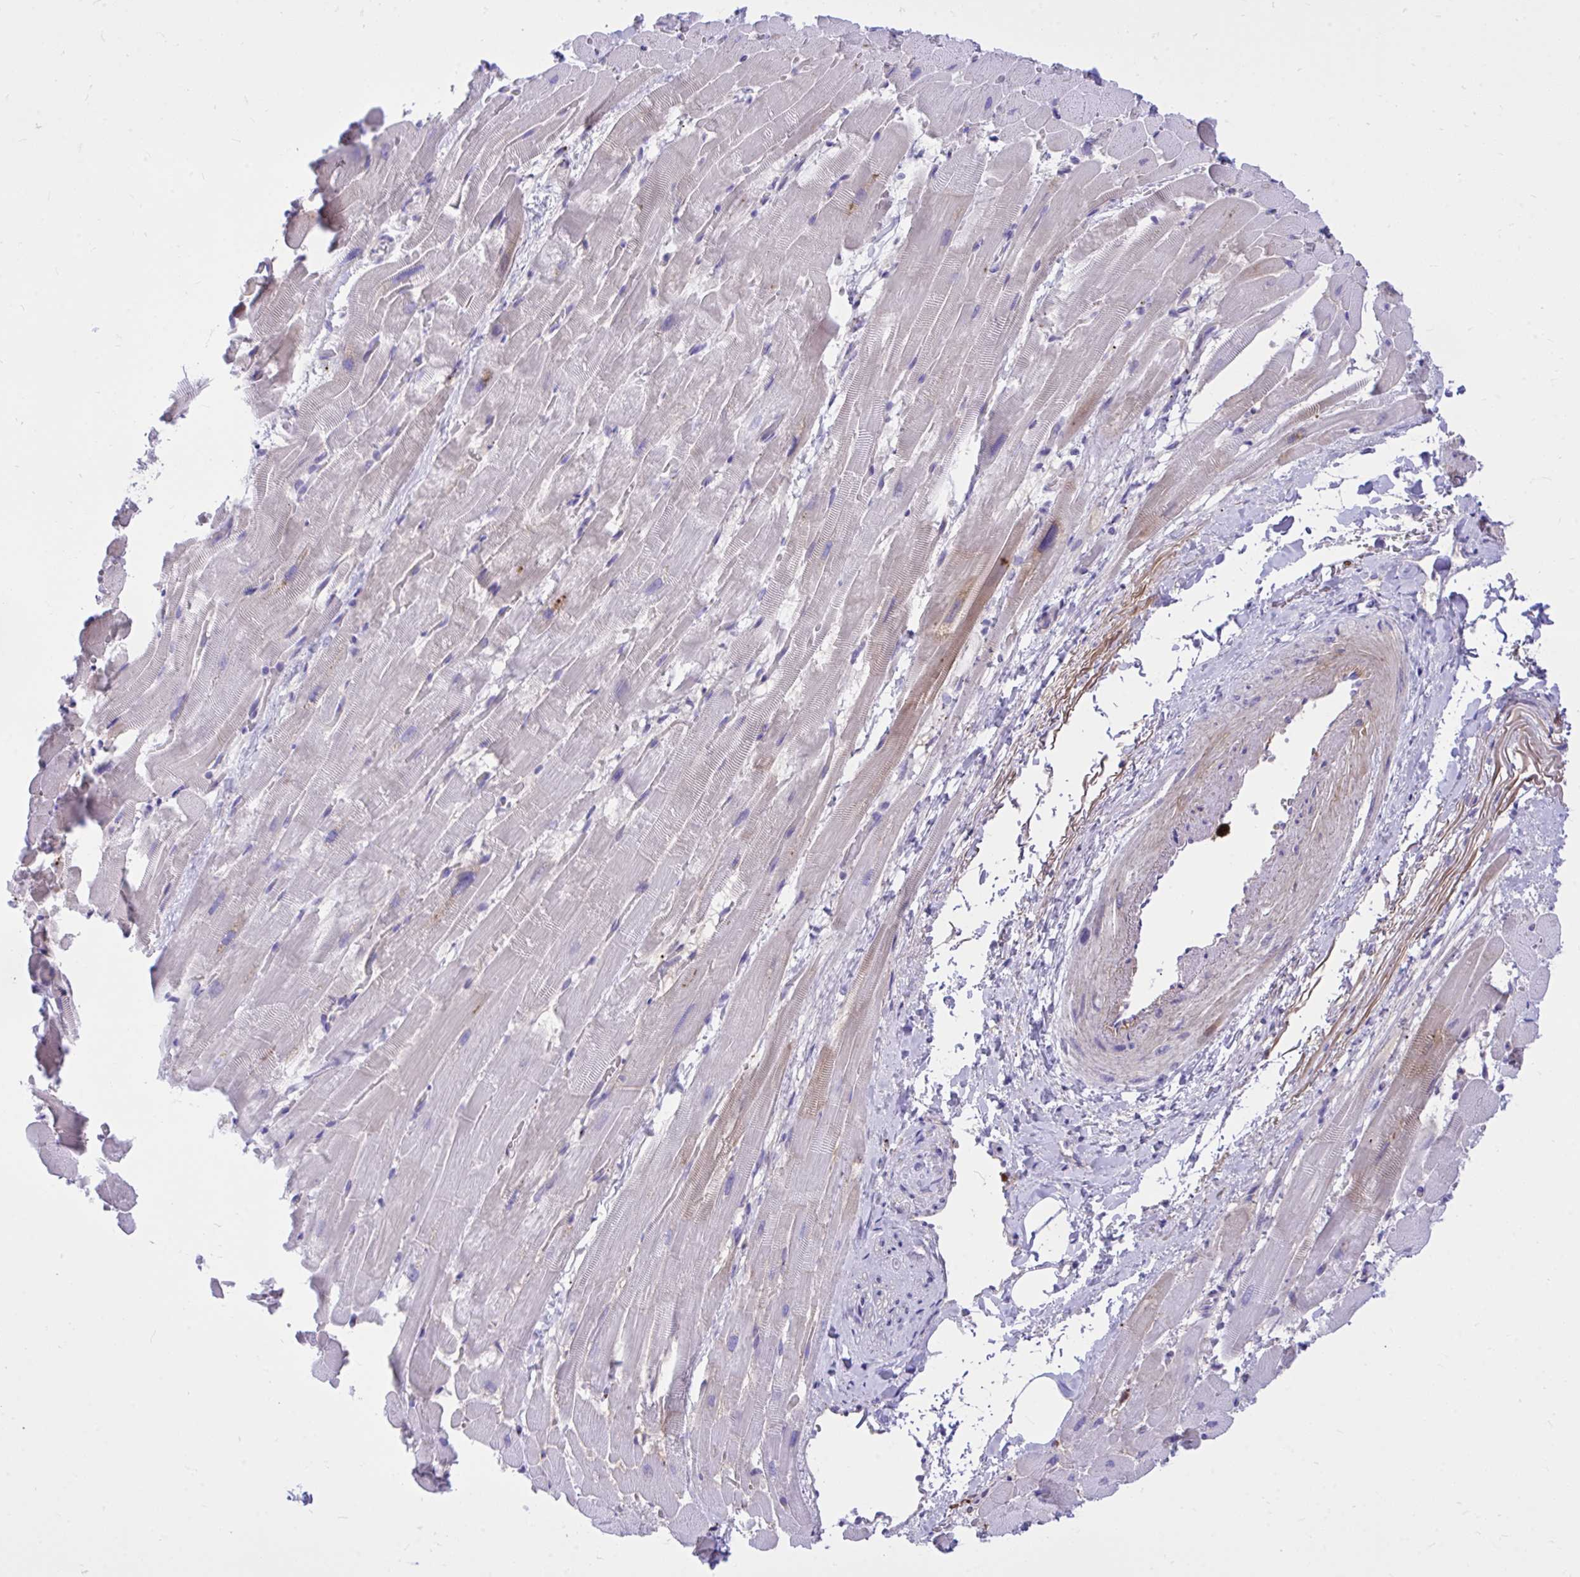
{"staining": {"intensity": "moderate", "quantity": "<25%", "location": "cytoplasmic/membranous"}, "tissue": "heart muscle", "cell_type": "Cardiomyocytes", "image_type": "normal", "snomed": [{"axis": "morphology", "description": "Normal tissue, NOS"}, {"axis": "topography", "description": "Heart"}], "caption": "A high-resolution histopathology image shows immunohistochemistry staining of normal heart muscle, which shows moderate cytoplasmic/membranous staining in about <25% of cardiomyocytes. (brown staining indicates protein expression, while blue staining denotes nuclei).", "gene": "HRG", "patient": {"sex": "male", "age": 37}}